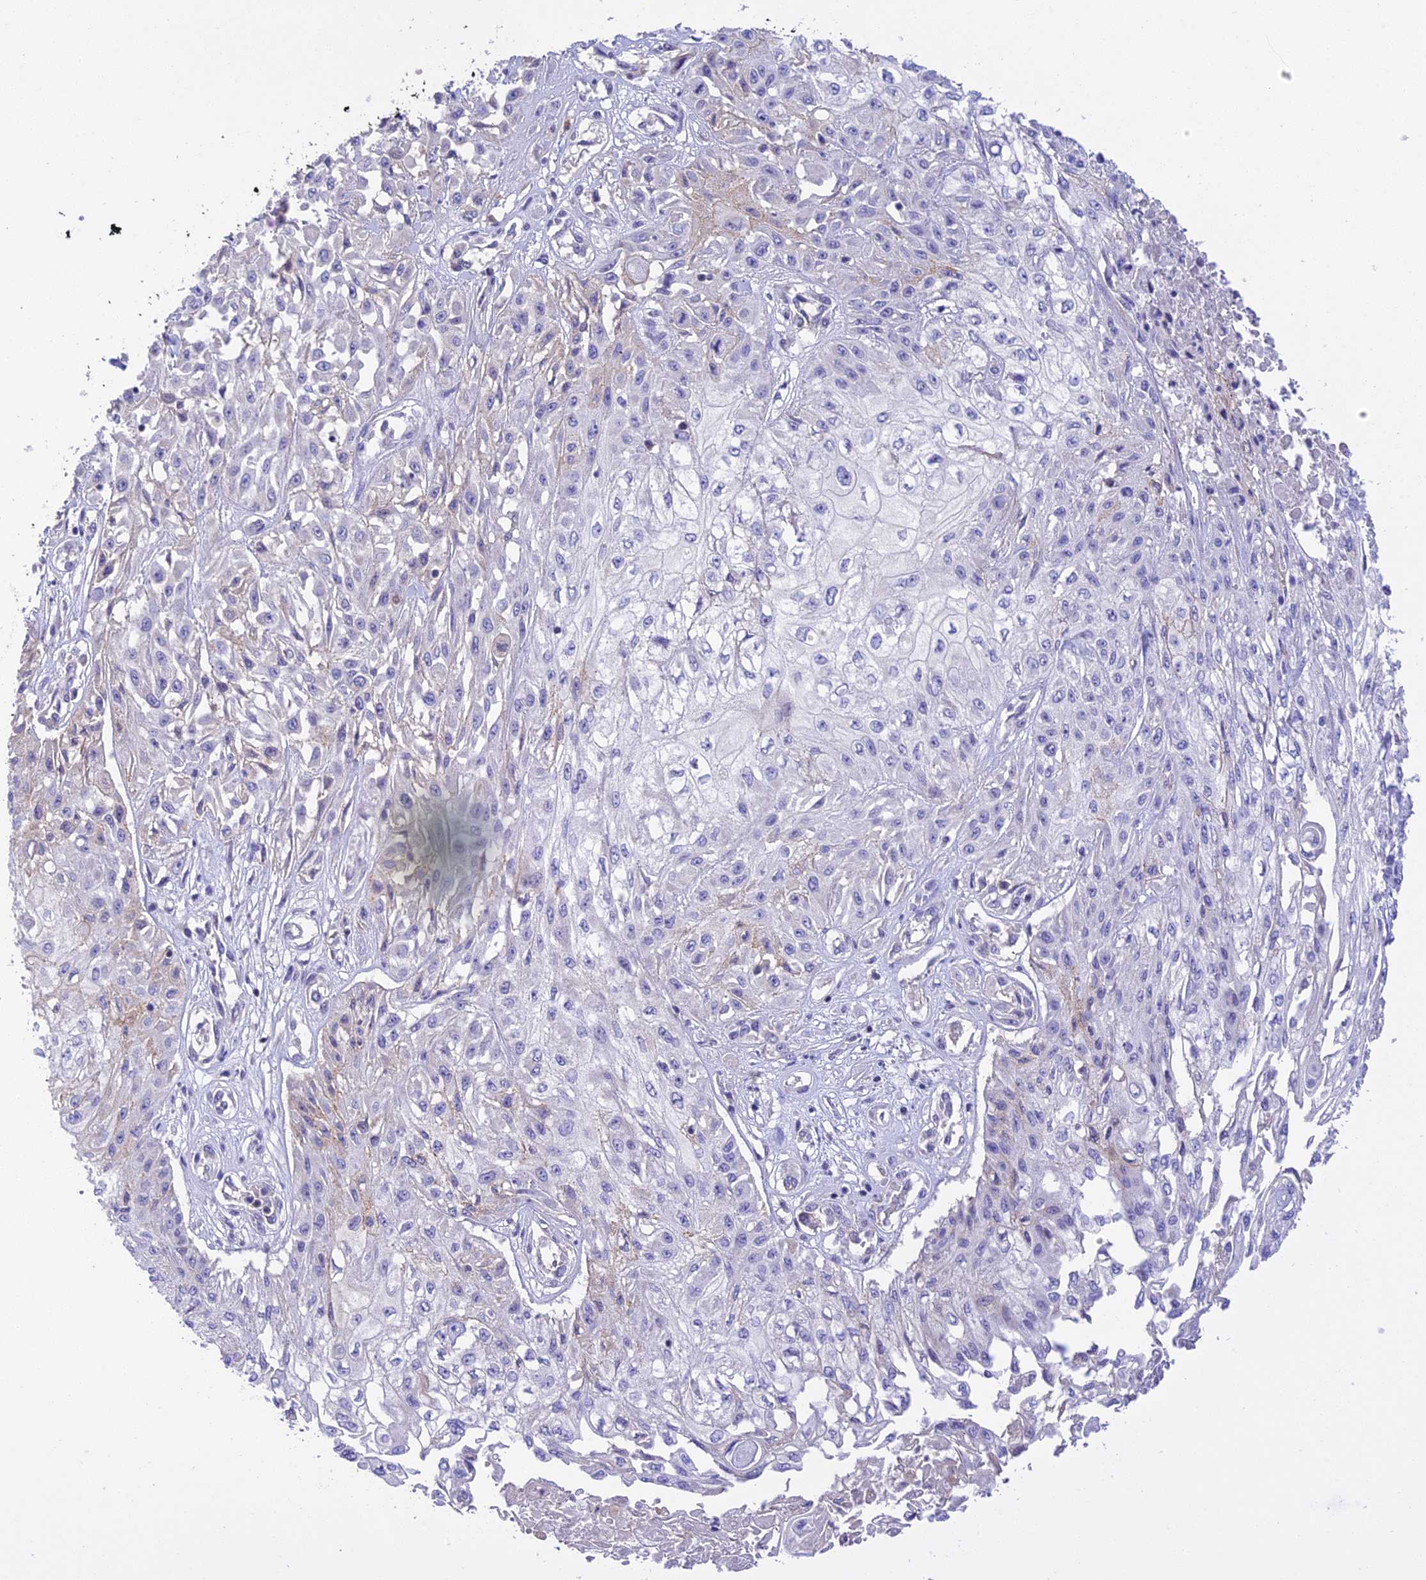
{"staining": {"intensity": "negative", "quantity": "none", "location": "none"}, "tissue": "skin cancer", "cell_type": "Tumor cells", "image_type": "cancer", "snomed": [{"axis": "morphology", "description": "Squamous cell carcinoma, NOS"}, {"axis": "morphology", "description": "Squamous cell carcinoma, metastatic, NOS"}, {"axis": "topography", "description": "Skin"}, {"axis": "topography", "description": "Lymph node"}], "caption": "An immunohistochemistry (IHC) histopathology image of skin cancer (metastatic squamous cell carcinoma) is shown. There is no staining in tumor cells of skin cancer (metastatic squamous cell carcinoma).", "gene": "THAP11", "patient": {"sex": "male", "age": 75}}